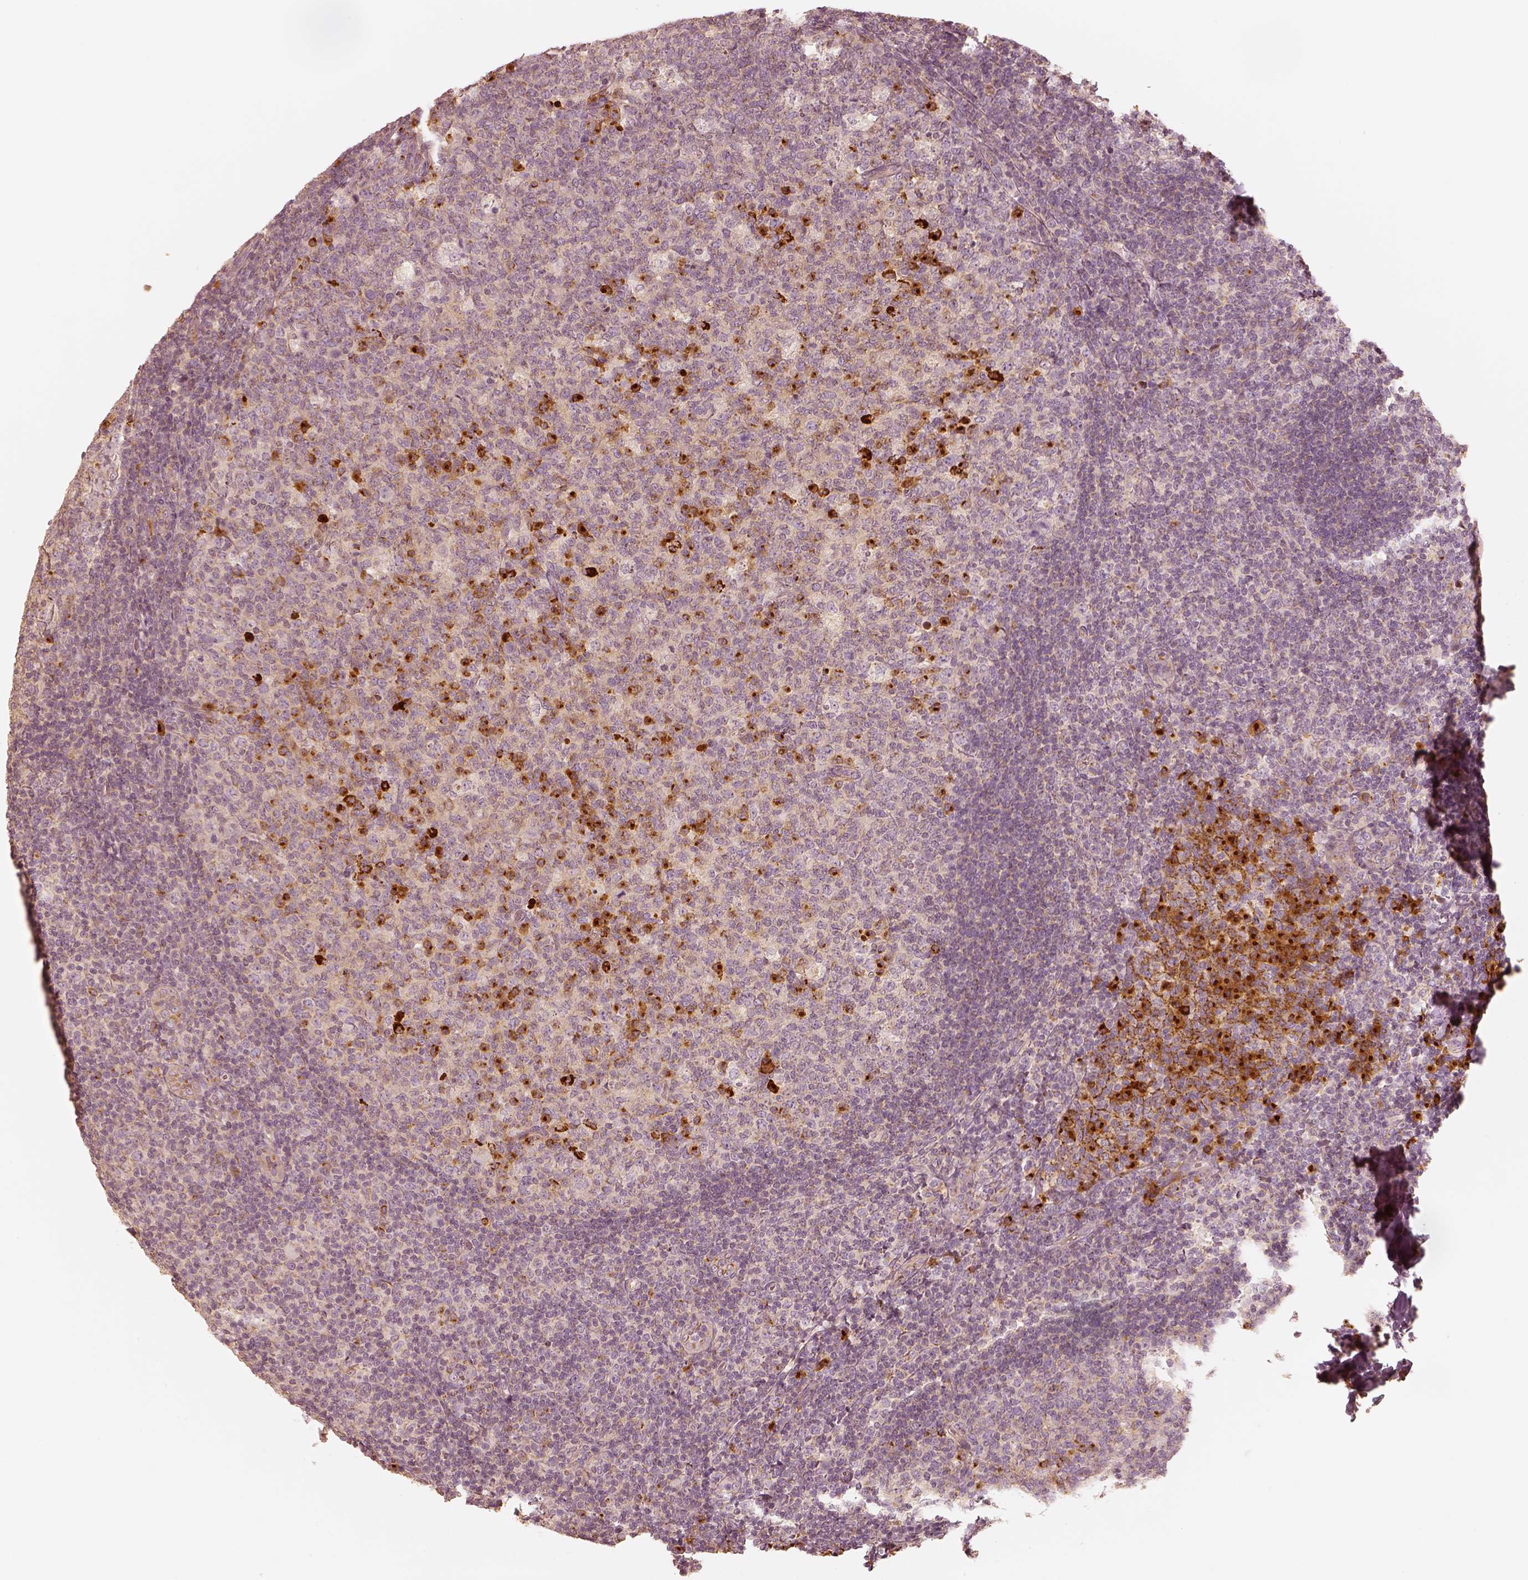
{"staining": {"intensity": "strong", "quantity": "<25%", "location": "cytoplasmic/membranous"}, "tissue": "tonsil", "cell_type": "Germinal center cells", "image_type": "normal", "snomed": [{"axis": "morphology", "description": "Normal tissue, NOS"}, {"axis": "topography", "description": "Tonsil"}], "caption": "High-power microscopy captured an IHC image of unremarkable tonsil, revealing strong cytoplasmic/membranous positivity in approximately <25% of germinal center cells.", "gene": "GORASP2", "patient": {"sex": "male", "age": 17}}